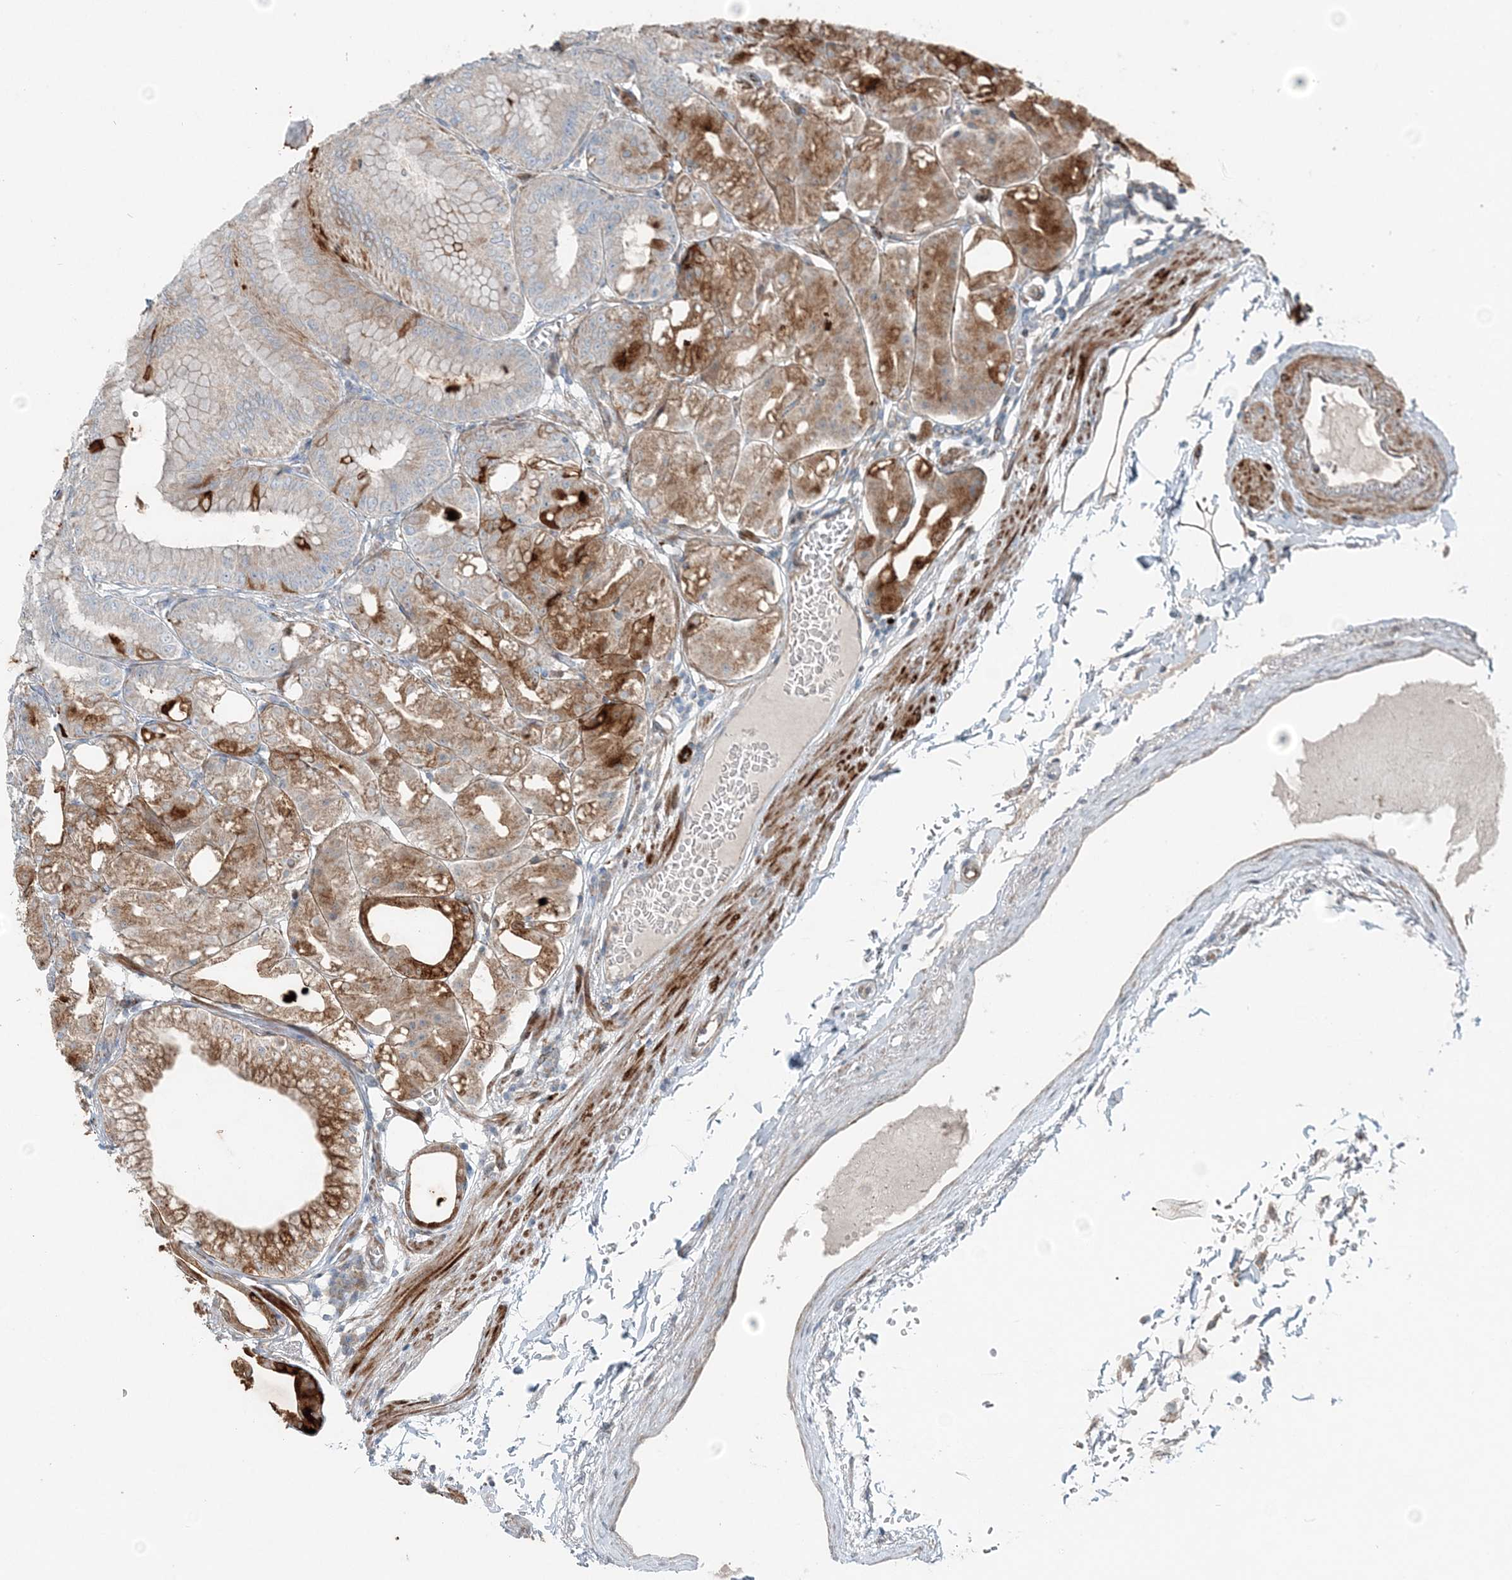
{"staining": {"intensity": "moderate", "quantity": ">75%", "location": "cytoplasmic/membranous"}, "tissue": "stomach", "cell_type": "Glandular cells", "image_type": "normal", "snomed": [{"axis": "morphology", "description": "Normal tissue, NOS"}, {"axis": "topography", "description": "Stomach, lower"}], "caption": "Protein staining by immunohistochemistry reveals moderate cytoplasmic/membranous expression in approximately >75% of glandular cells in benign stomach.", "gene": "INTU", "patient": {"sex": "male", "age": 71}}